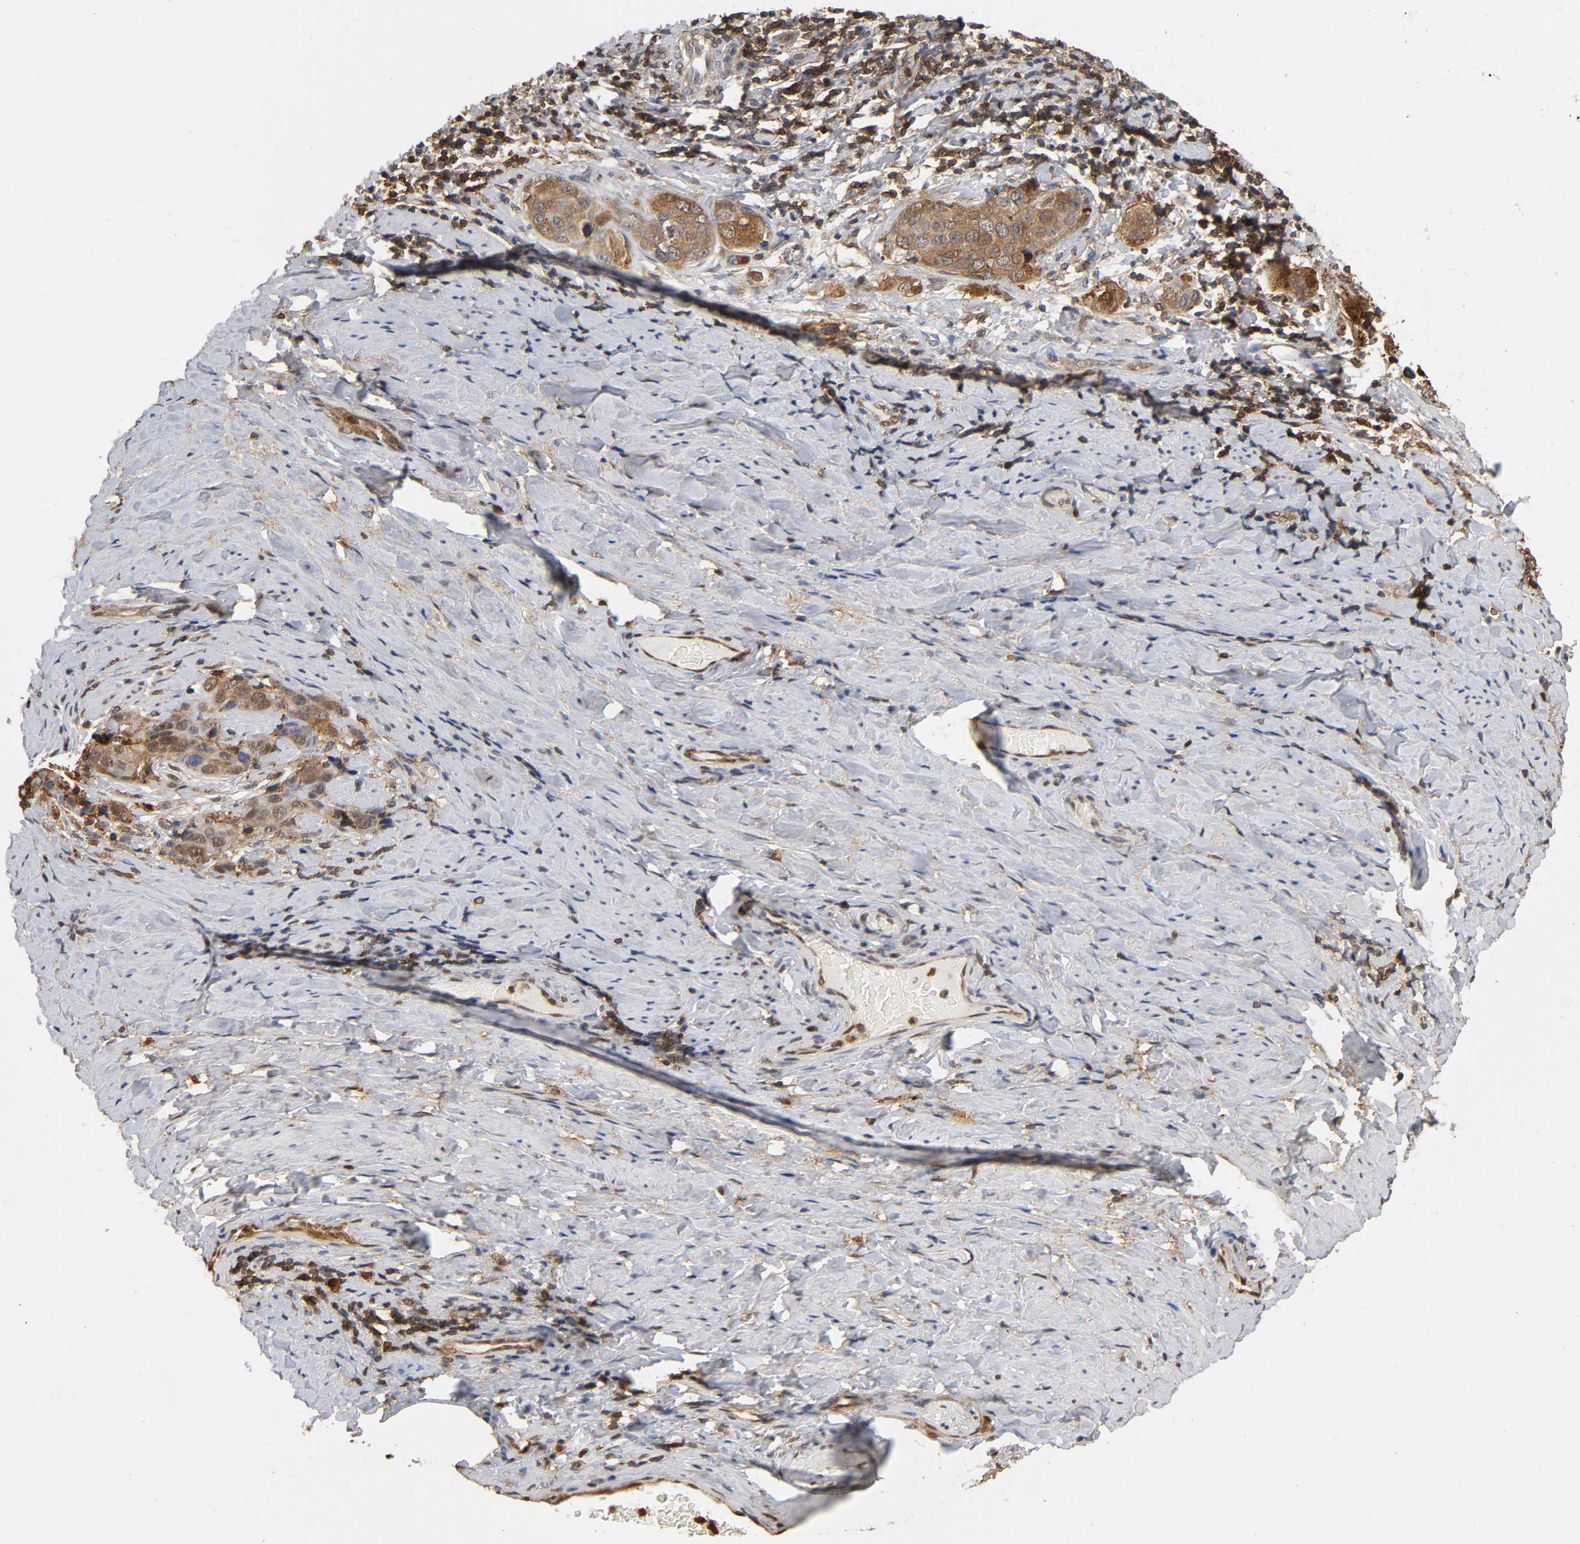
{"staining": {"intensity": "moderate", "quantity": ">75%", "location": "cytoplasmic/membranous,nuclear"}, "tissue": "cervical cancer", "cell_type": "Tumor cells", "image_type": "cancer", "snomed": [{"axis": "morphology", "description": "Squamous cell carcinoma, NOS"}, {"axis": "topography", "description": "Cervix"}], "caption": "A medium amount of moderate cytoplasmic/membranous and nuclear expression is appreciated in approximately >75% of tumor cells in cervical cancer tissue.", "gene": "ANXA11", "patient": {"sex": "female", "age": 54}}